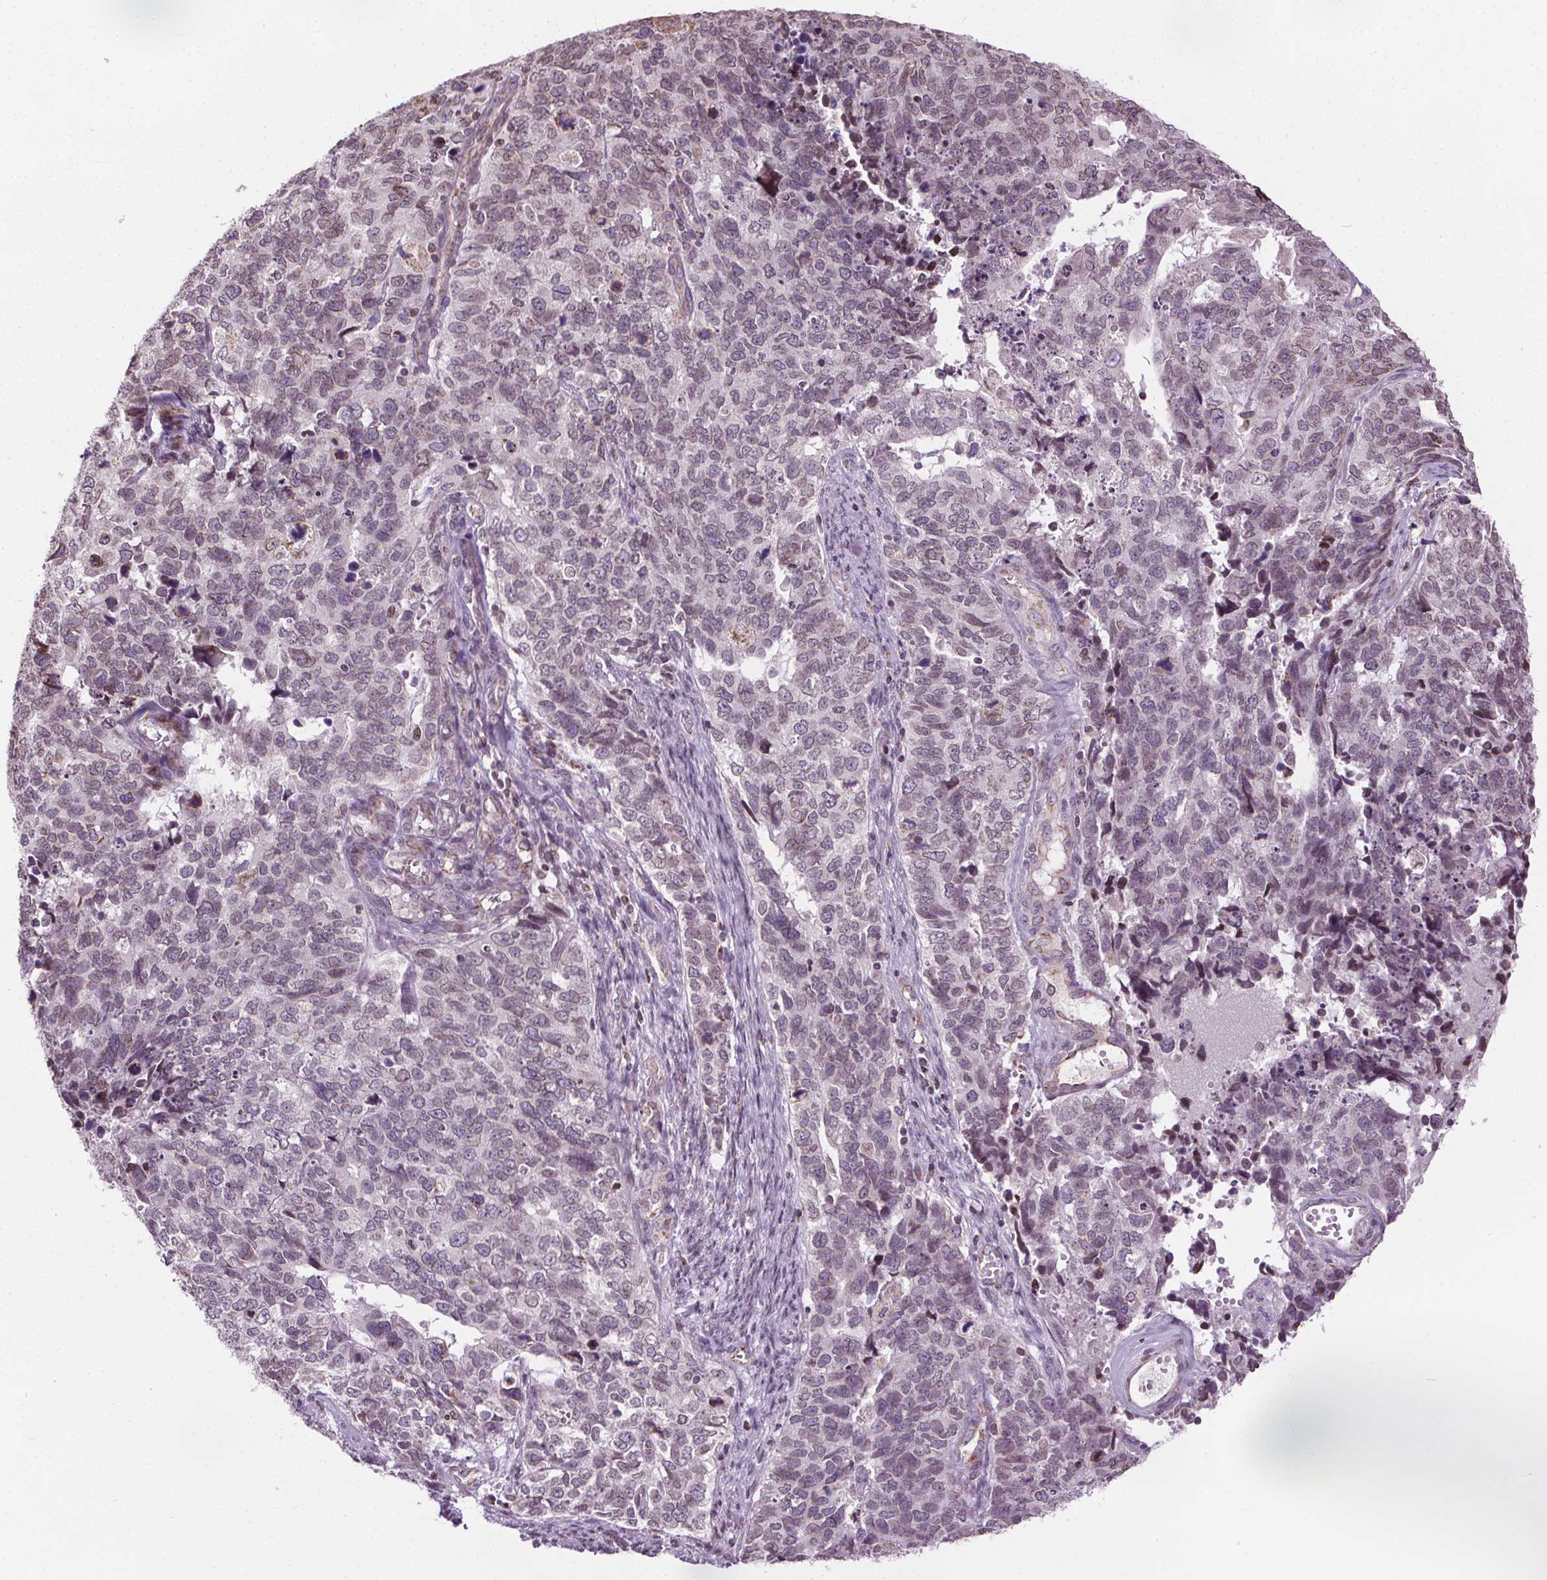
{"staining": {"intensity": "weak", "quantity": "<25%", "location": "nuclear"}, "tissue": "cervical cancer", "cell_type": "Tumor cells", "image_type": "cancer", "snomed": [{"axis": "morphology", "description": "Squamous cell carcinoma, NOS"}, {"axis": "topography", "description": "Cervix"}], "caption": "This micrograph is of cervical cancer stained with IHC to label a protein in brown with the nuclei are counter-stained blue. There is no staining in tumor cells.", "gene": "LFNG", "patient": {"sex": "female", "age": 63}}